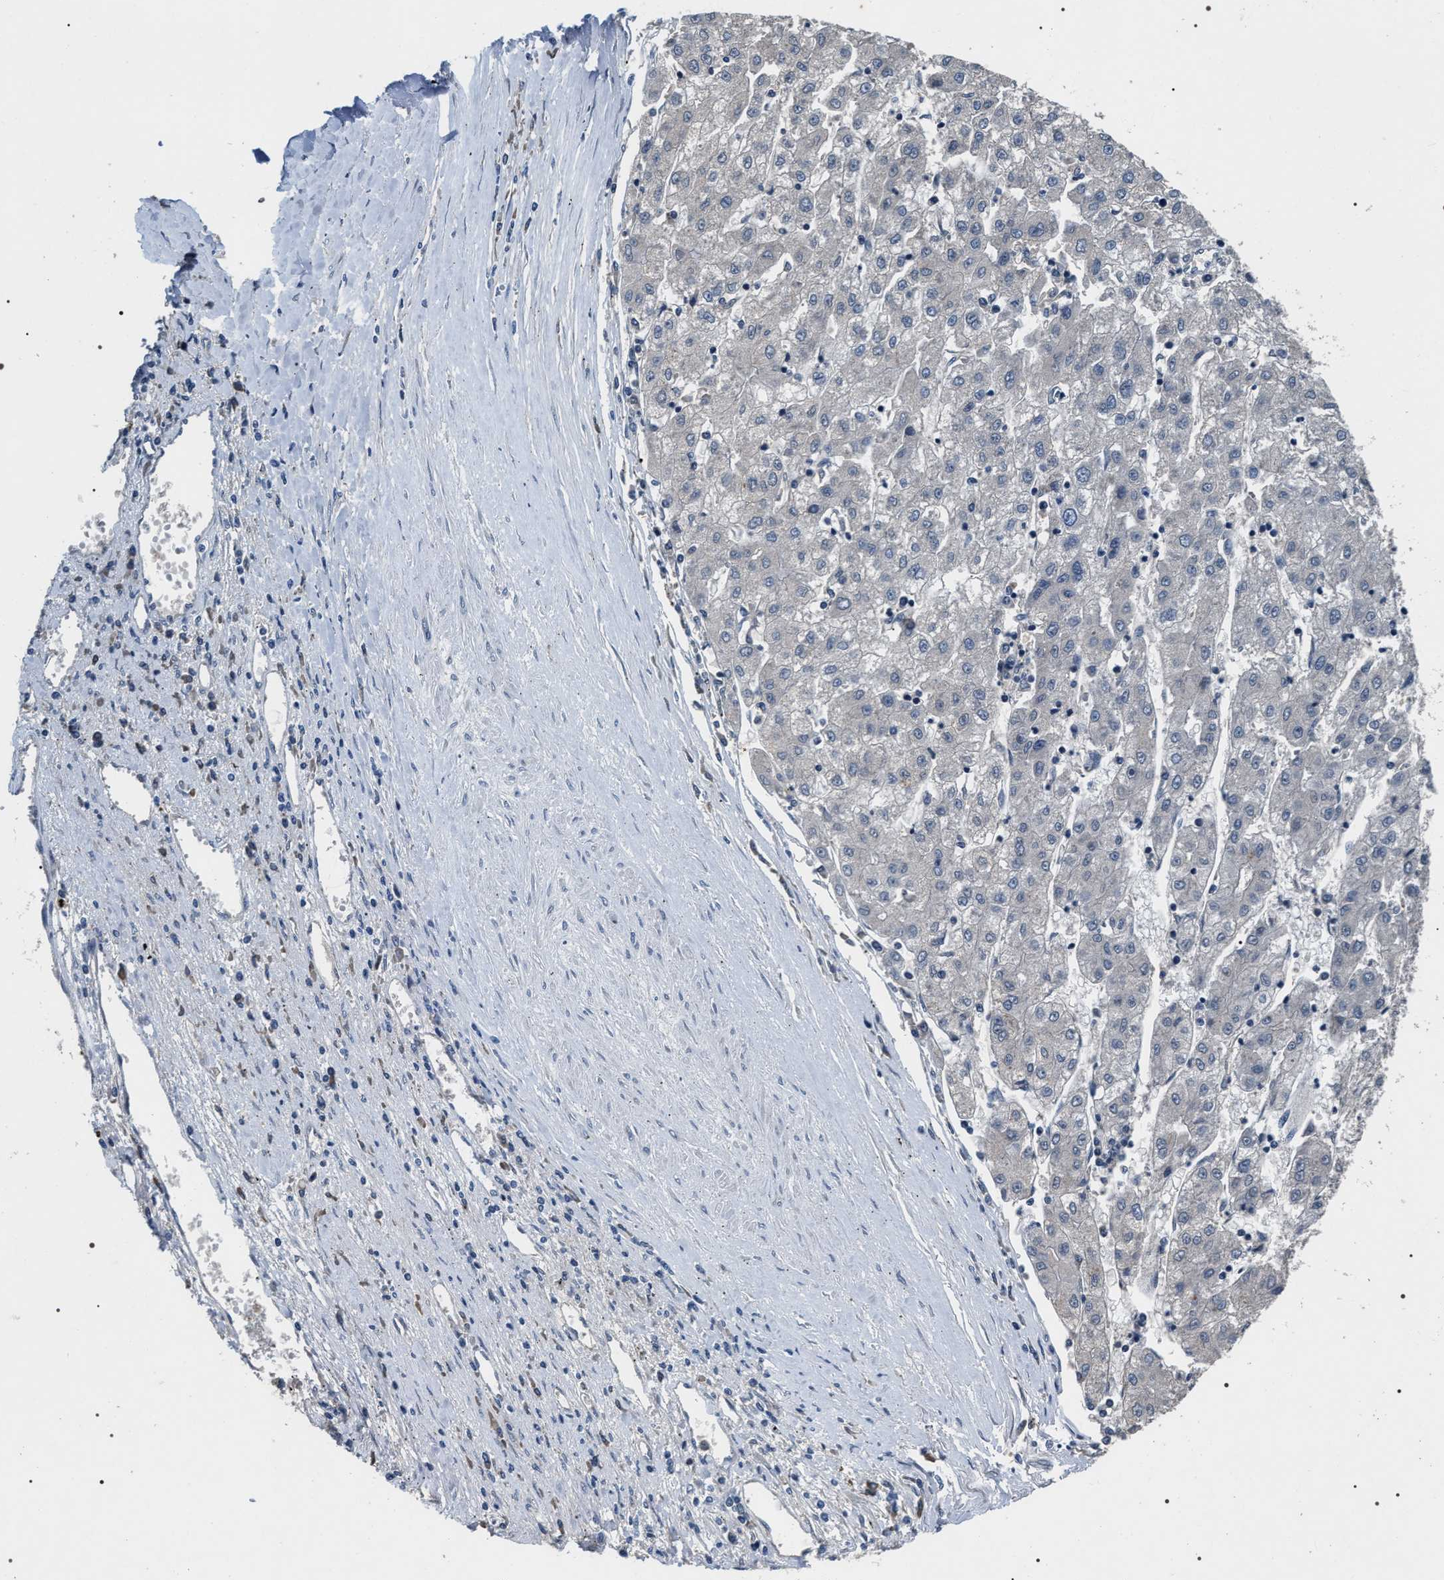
{"staining": {"intensity": "negative", "quantity": "none", "location": "none"}, "tissue": "liver cancer", "cell_type": "Tumor cells", "image_type": "cancer", "snomed": [{"axis": "morphology", "description": "Carcinoma, Hepatocellular, NOS"}, {"axis": "topography", "description": "Liver"}], "caption": "Human liver cancer stained for a protein using immunohistochemistry (IHC) displays no expression in tumor cells.", "gene": "IFT81", "patient": {"sex": "male", "age": 72}}